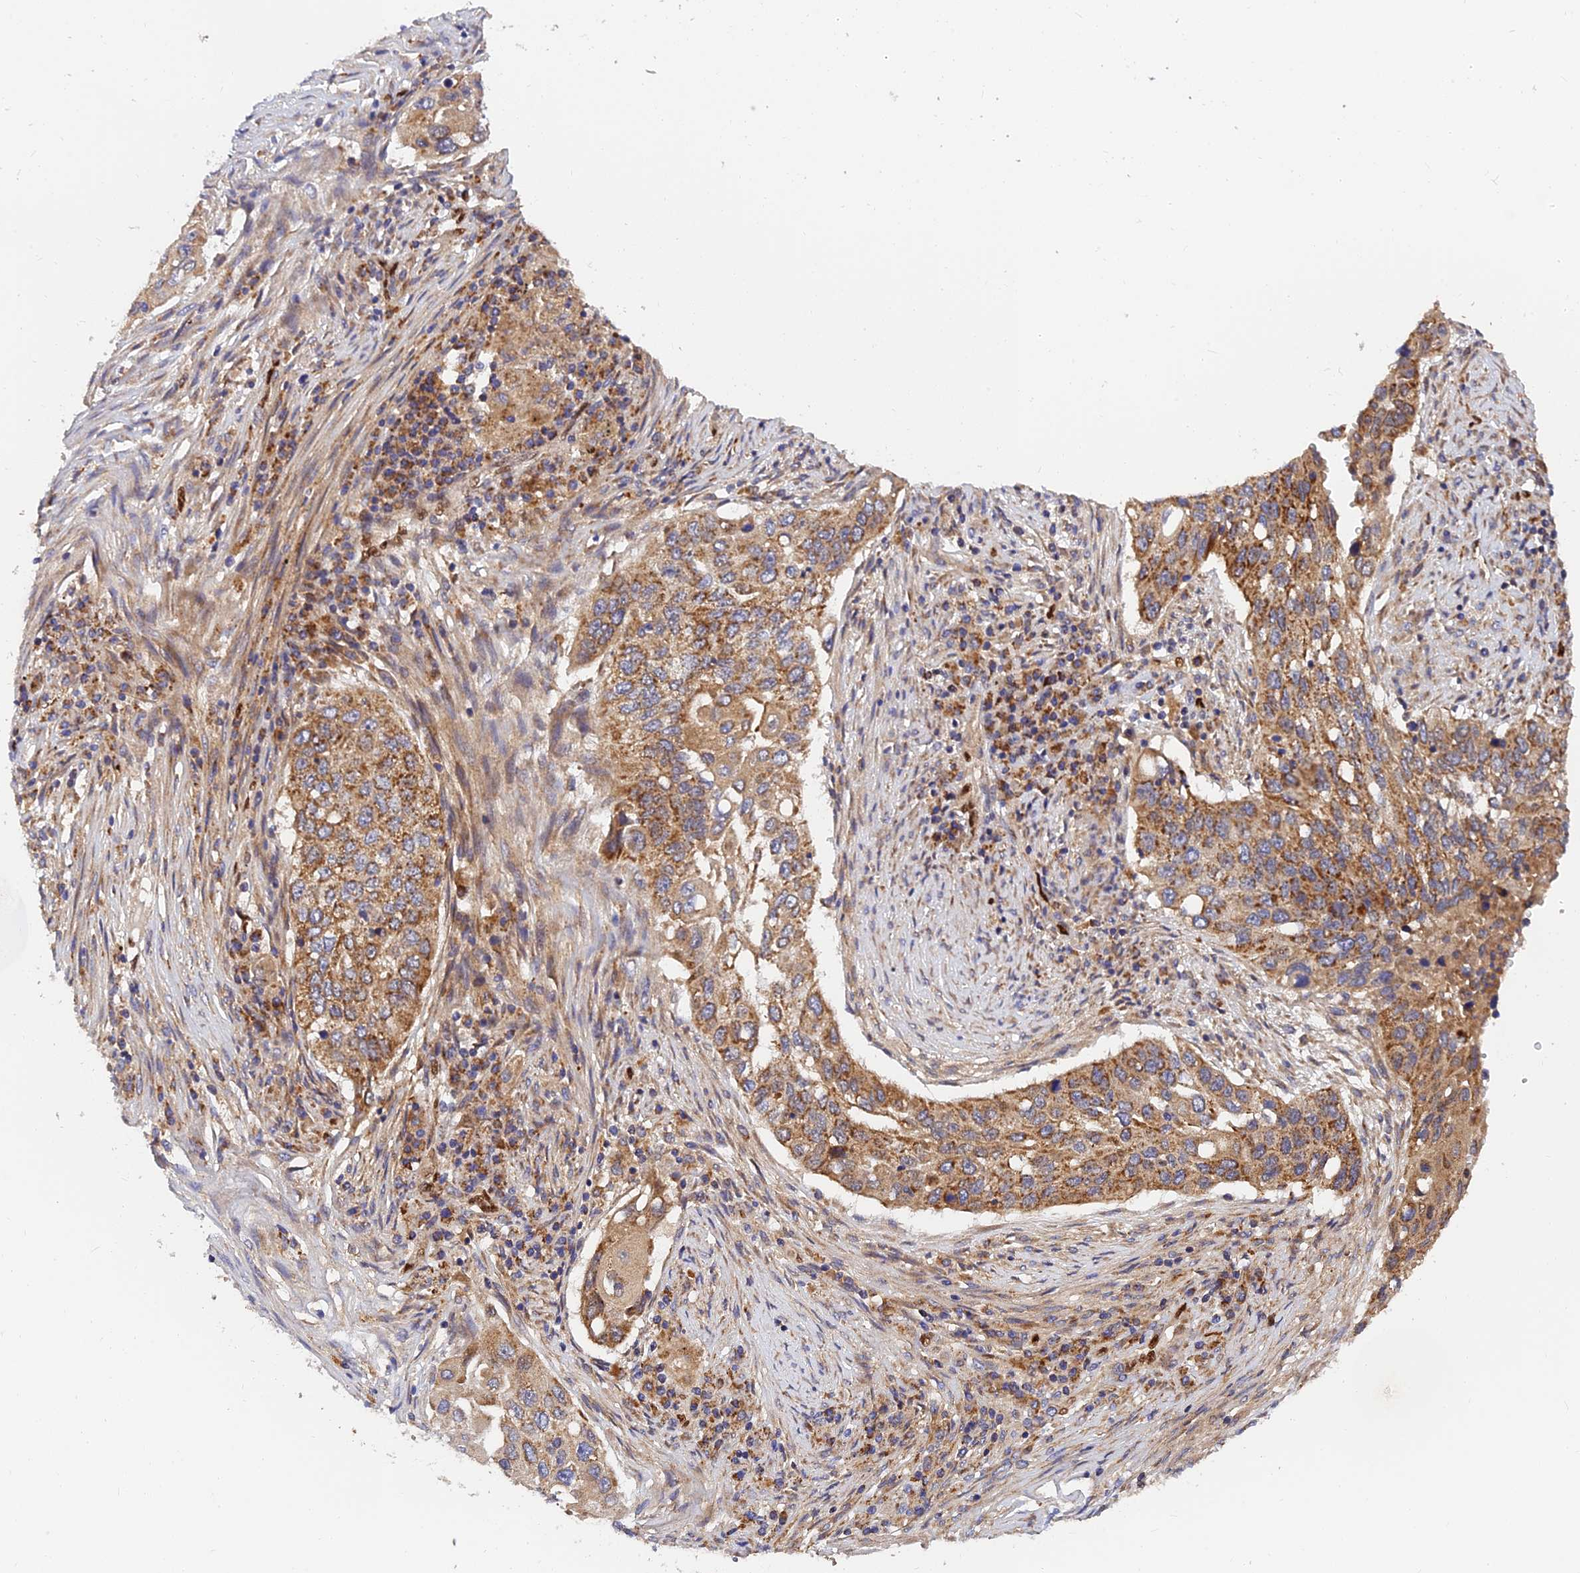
{"staining": {"intensity": "moderate", "quantity": ">75%", "location": "cytoplasmic/membranous"}, "tissue": "lung cancer", "cell_type": "Tumor cells", "image_type": "cancer", "snomed": [{"axis": "morphology", "description": "Squamous cell carcinoma, NOS"}, {"axis": "topography", "description": "Lung"}], "caption": "Immunohistochemistry (IHC) of lung cancer (squamous cell carcinoma) displays medium levels of moderate cytoplasmic/membranous expression in approximately >75% of tumor cells.", "gene": "PODNL1", "patient": {"sex": "female", "age": 63}}